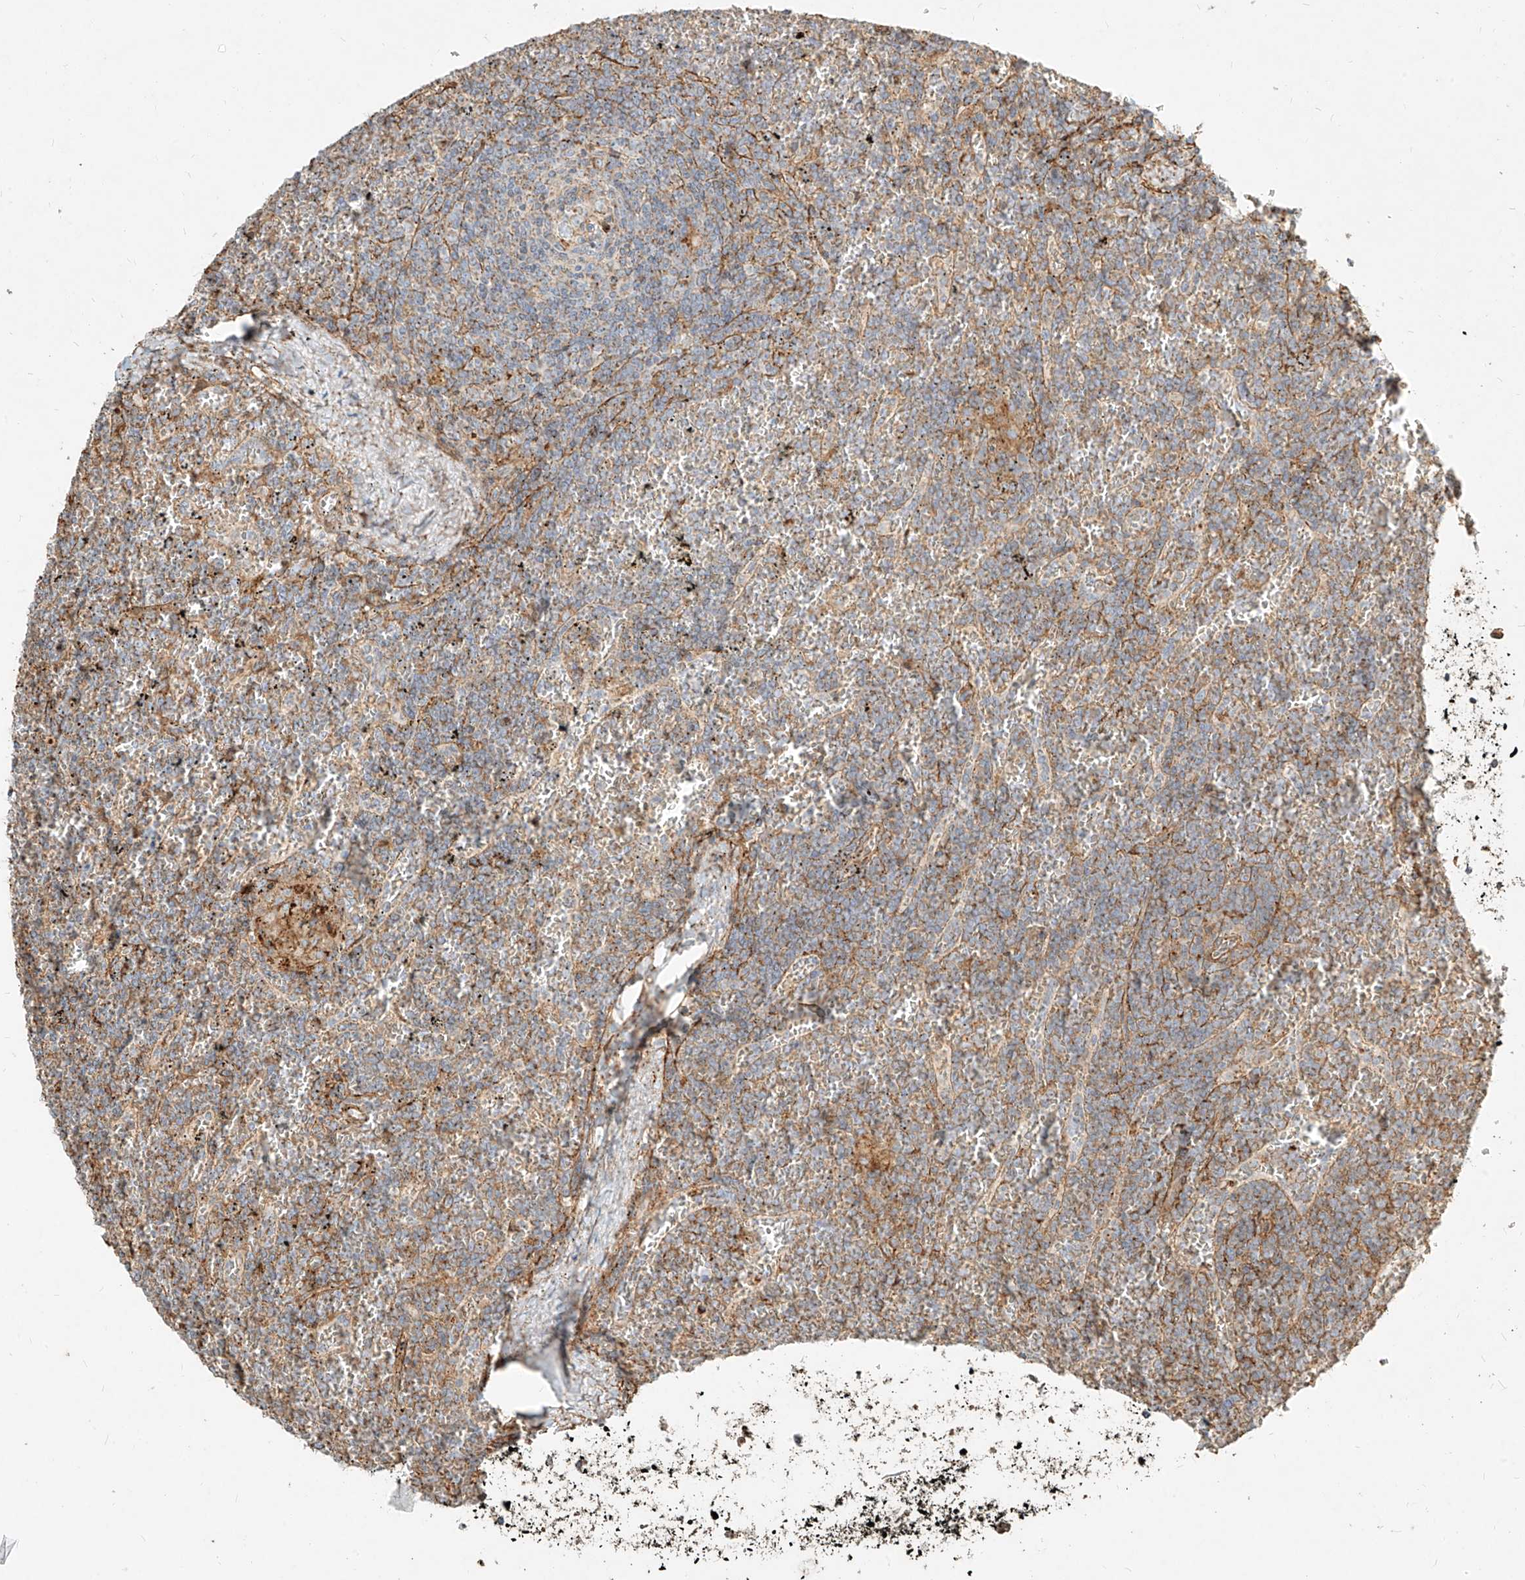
{"staining": {"intensity": "weak", "quantity": "<25%", "location": "cytoplasmic/membranous"}, "tissue": "lymphoma", "cell_type": "Tumor cells", "image_type": "cancer", "snomed": [{"axis": "morphology", "description": "Malignant lymphoma, non-Hodgkin's type, Low grade"}, {"axis": "topography", "description": "Spleen"}], "caption": "This is an IHC histopathology image of human lymphoma. There is no positivity in tumor cells.", "gene": "MTX2", "patient": {"sex": "female", "age": 19}}